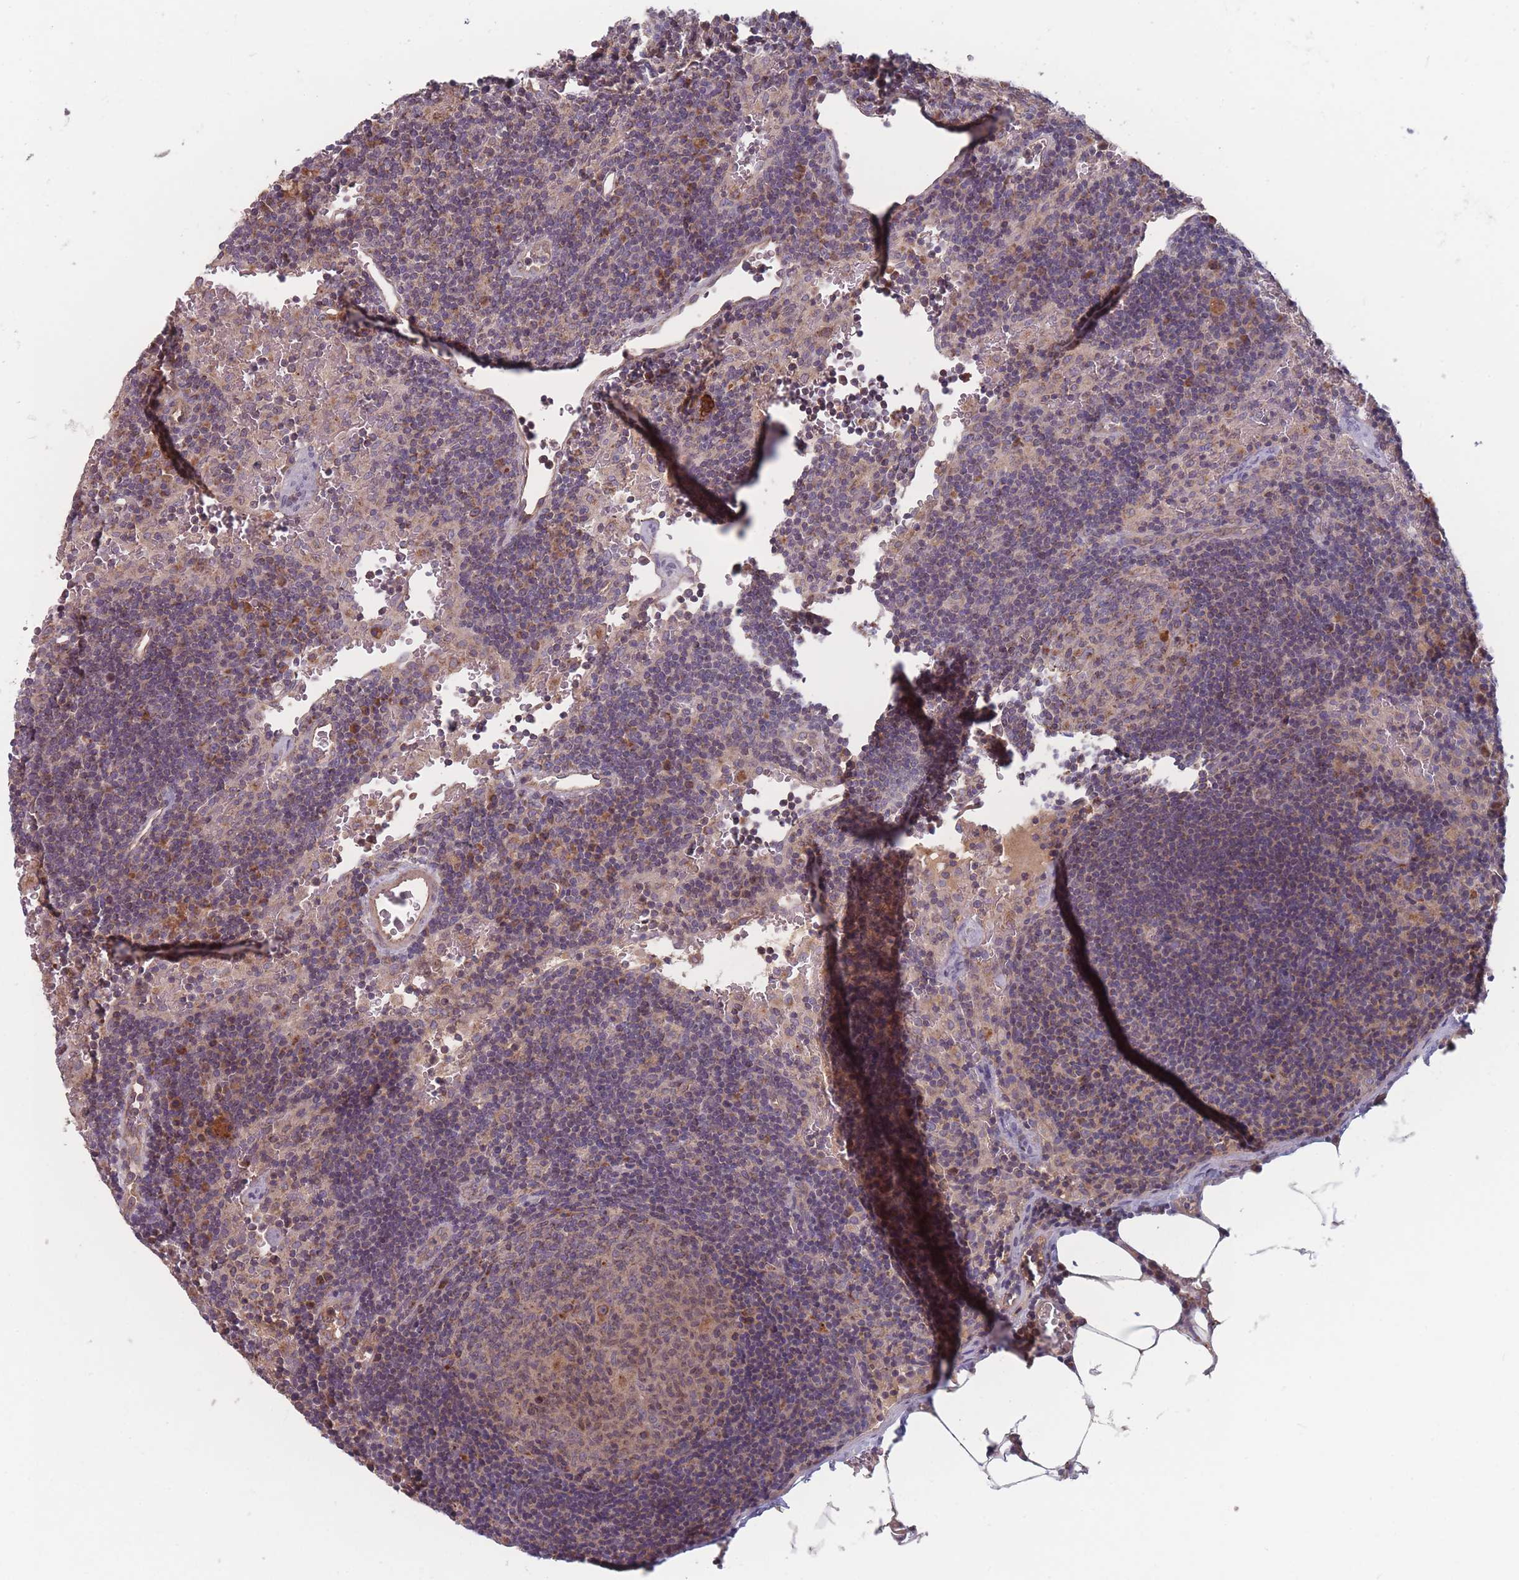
{"staining": {"intensity": "moderate", "quantity": "<25%", "location": "cytoplasmic/membranous,nuclear"}, "tissue": "lymph node", "cell_type": "Germinal center cells", "image_type": "normal", "snomed": [{"axis": "morphology", "description": "Normal tissue, NOS"}, {"axis": "topography", "description": "Lymph node"}], "caption": "The micrograph exhibits a brown stain indicating the presence of a protein in the cytoplasmic/membranous,nuclear of germinal center cells in lymph node. (IHC, brightfield microscopy, high magnification).", "gene": "ATP5MGL", "patient": {"sex": "male", "age": 62}}